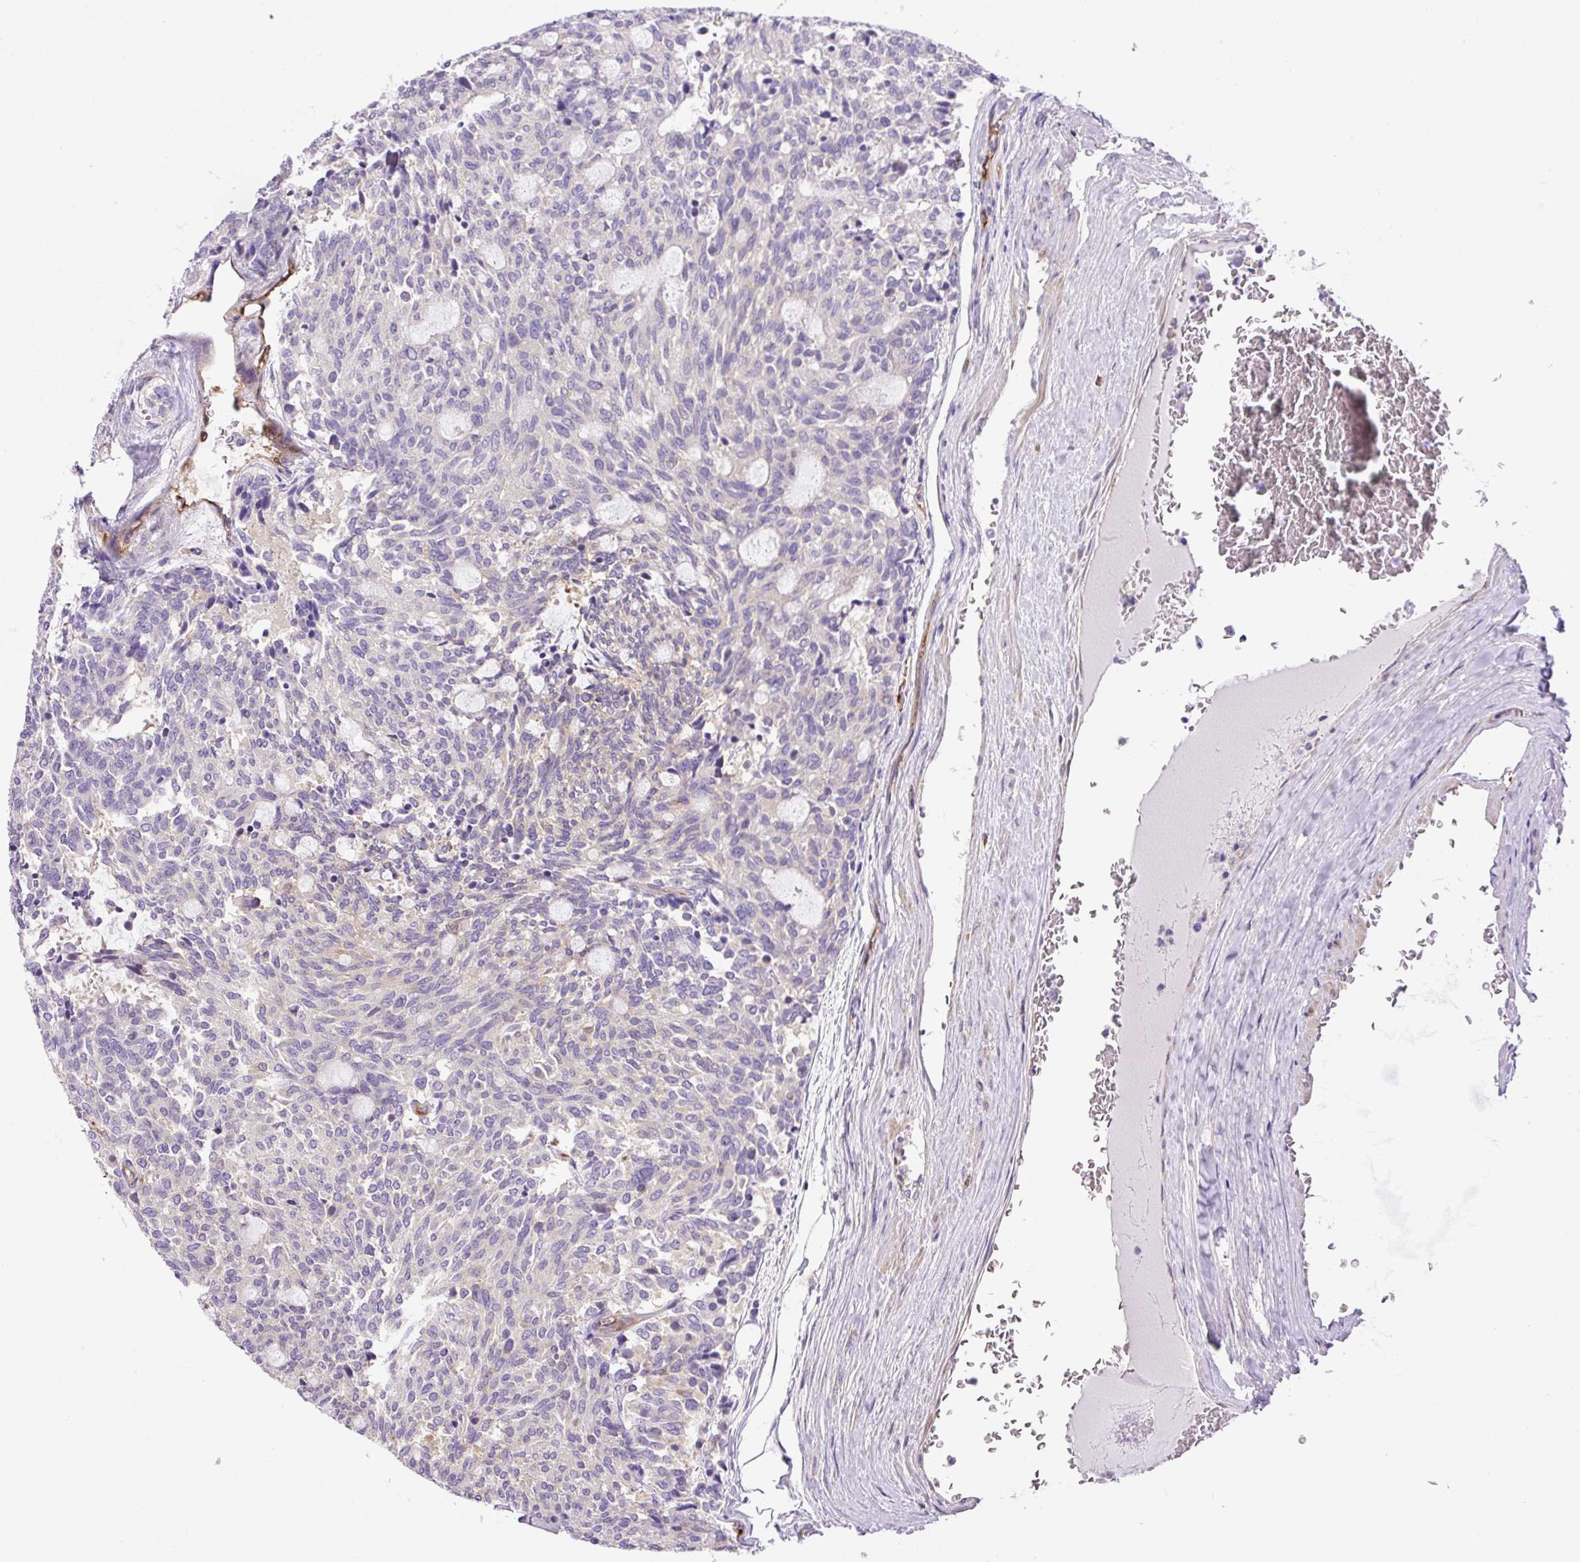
{"staining": {"intensity": "negative", "quantity": "none", "location": "none"}, "tissue": "carcinoid", "cell_type": "Tumor cells", "image_type": "cancer", "snomed": [{"axis": "morphology", "description": "Carcinoid, malignant, NOS"}, {"axis": "topography", "description": "Pancreas"}], "caption": "DAB immunohistochemical staining of human carcinoid shows no significant positivity in tumor cells.", "gene": "MAP1S", "patient": {"sex": "female", "age": 54}}